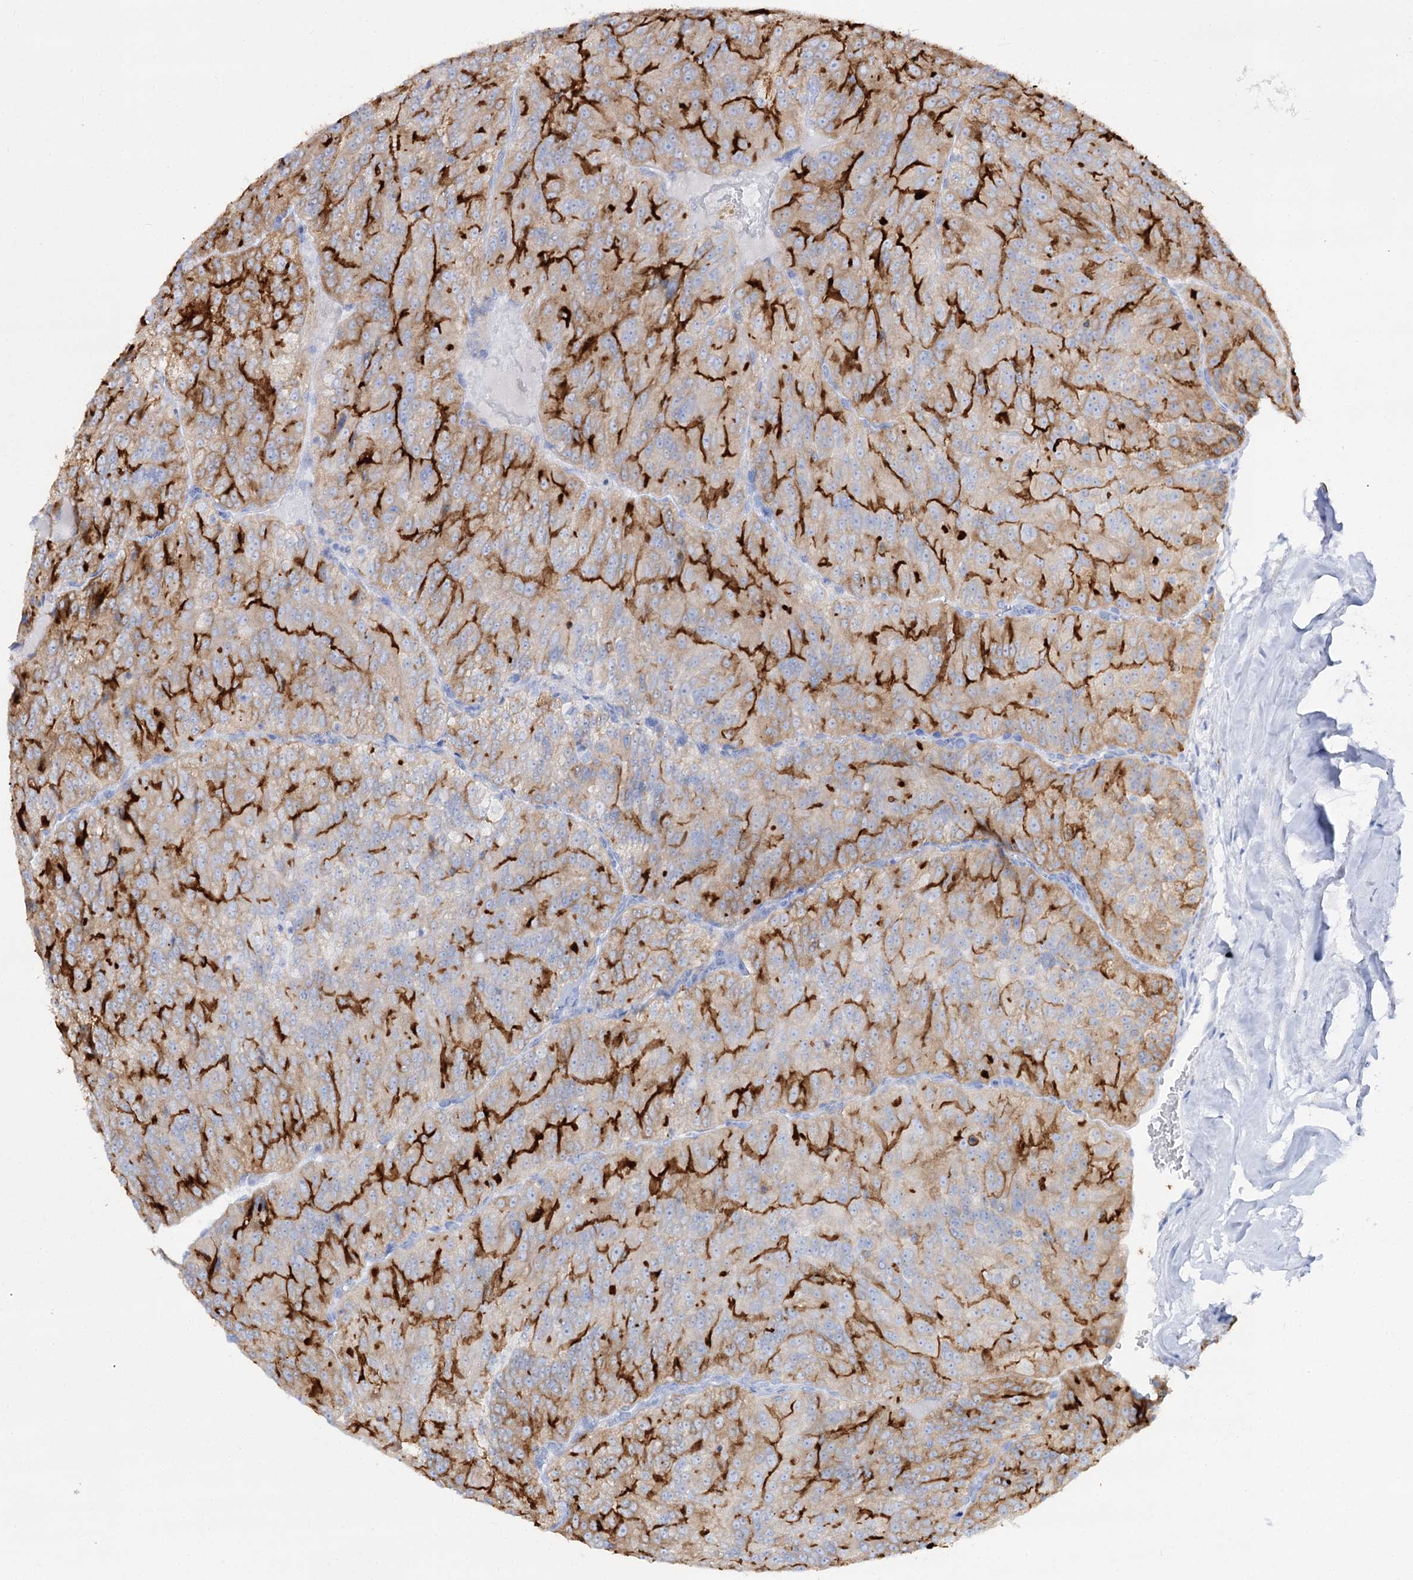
{"staining": {"intensity": "weak", "quantity": "<25%", "location": "cytoplasmic/membranous"}, "tissue": "renal cancer", "cell_type": "Tumor cells", "image_type": "cancer", "snomed": [{"axis": "morphology", "description": "Adenocarcinoma, NOS"}, {"axis": "topography", "description": "Kidney"}], "caption": "This is an immunohistochemistry (IHC) image of renal cancer. There is no expression in tumor cells.", "gene": "SLC3A1", "patient": {"sex": "female", "age": 63}}